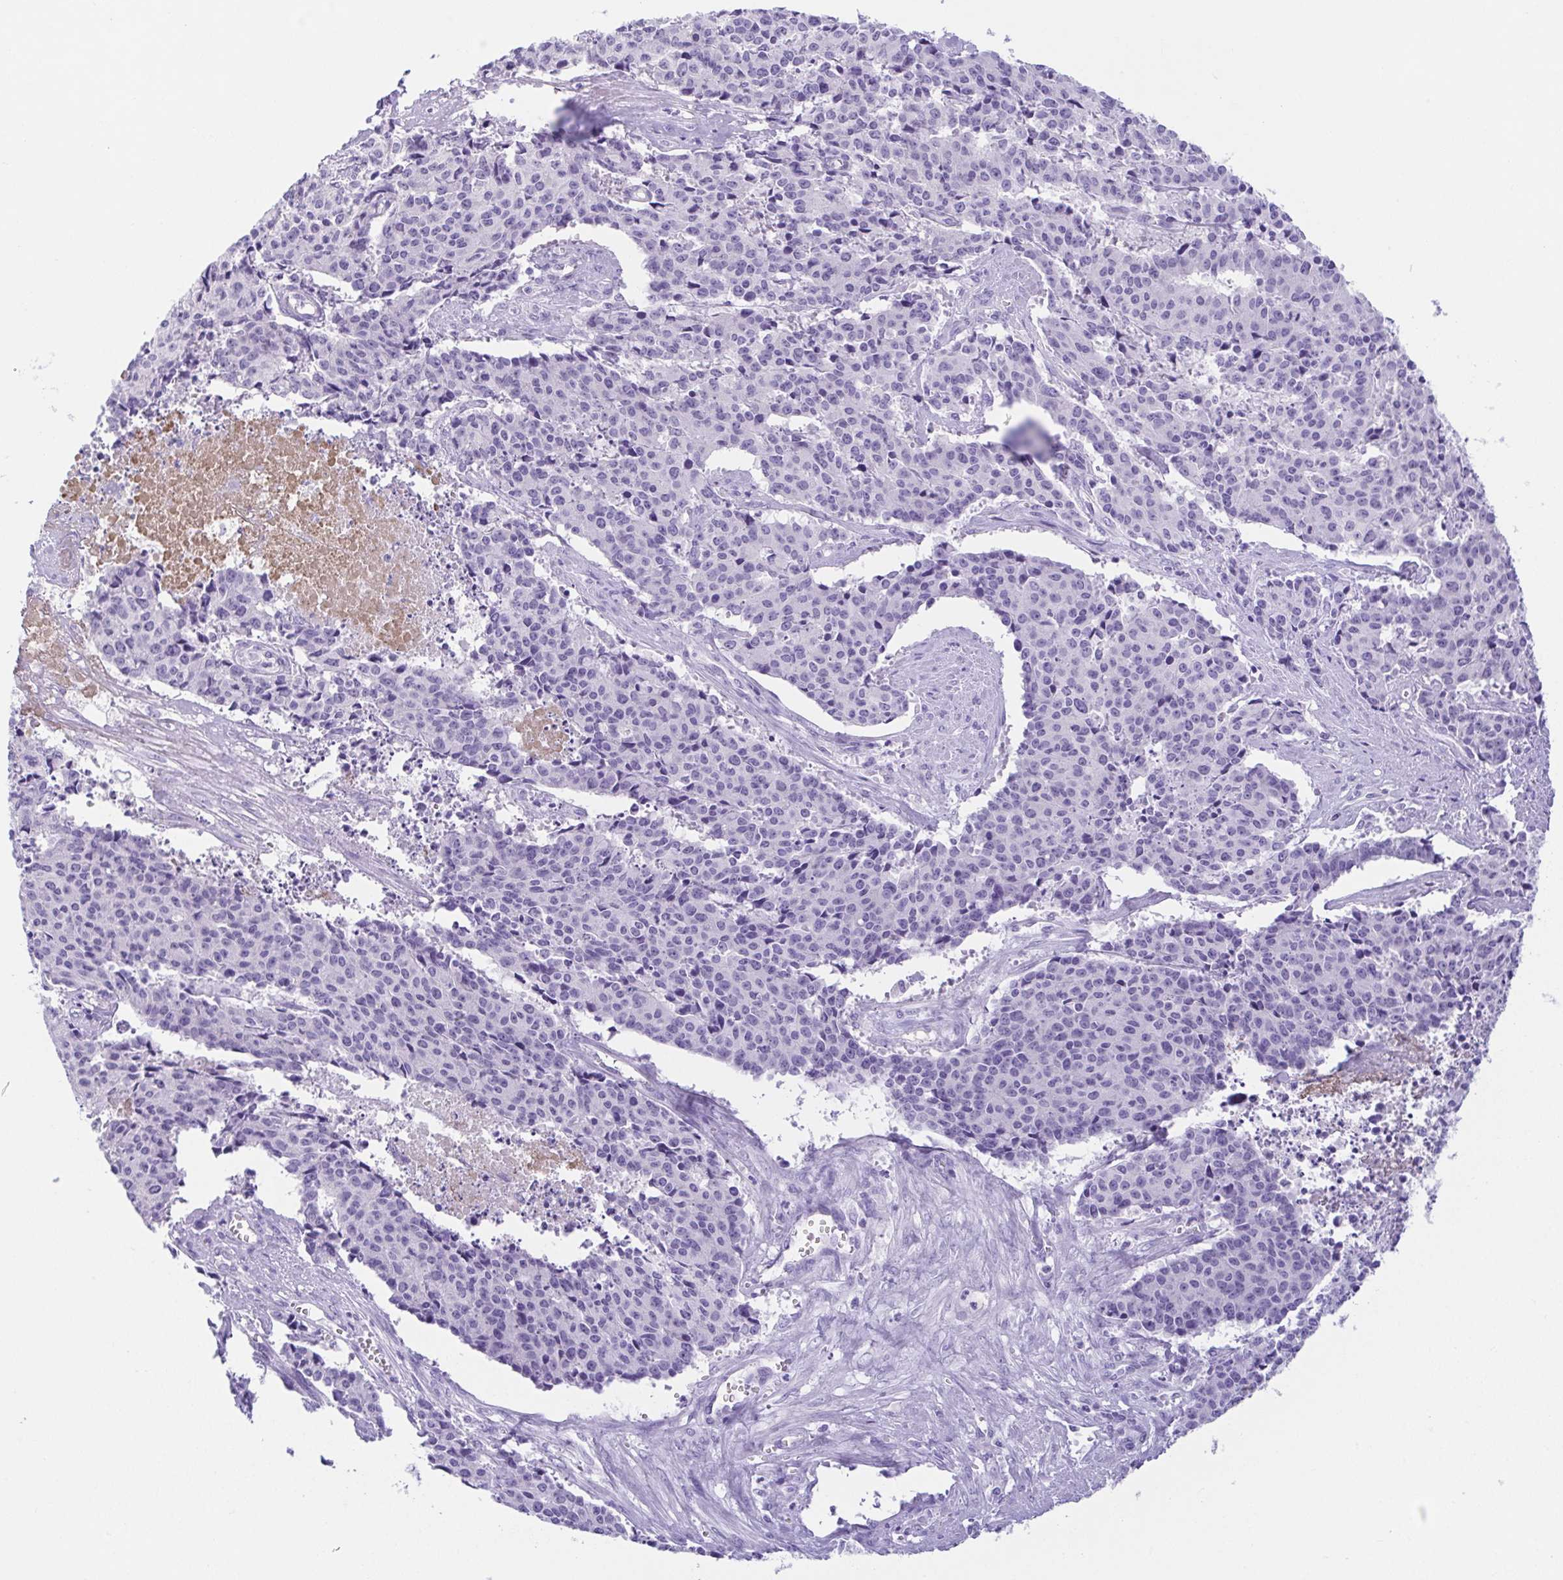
{"staining": {"intensity": "negative", "quantity": "none", "location": "none"}, "tissue": "cervical cancer", "cell_type": "Tumor cells", "image_type": "cancer", "snomed": [{"axis": "morphology", "description": "Squamous cell carcinoma, NOS"}, {"axis": "topography", "description": "Cervix"}], "caption": "Immunohistochemistry of human cervical squamous cell carcinoma demonstrates no expression in tumor cells.", "gene": "SPATA4", "patient": {"sex": "female", "age": 28}}